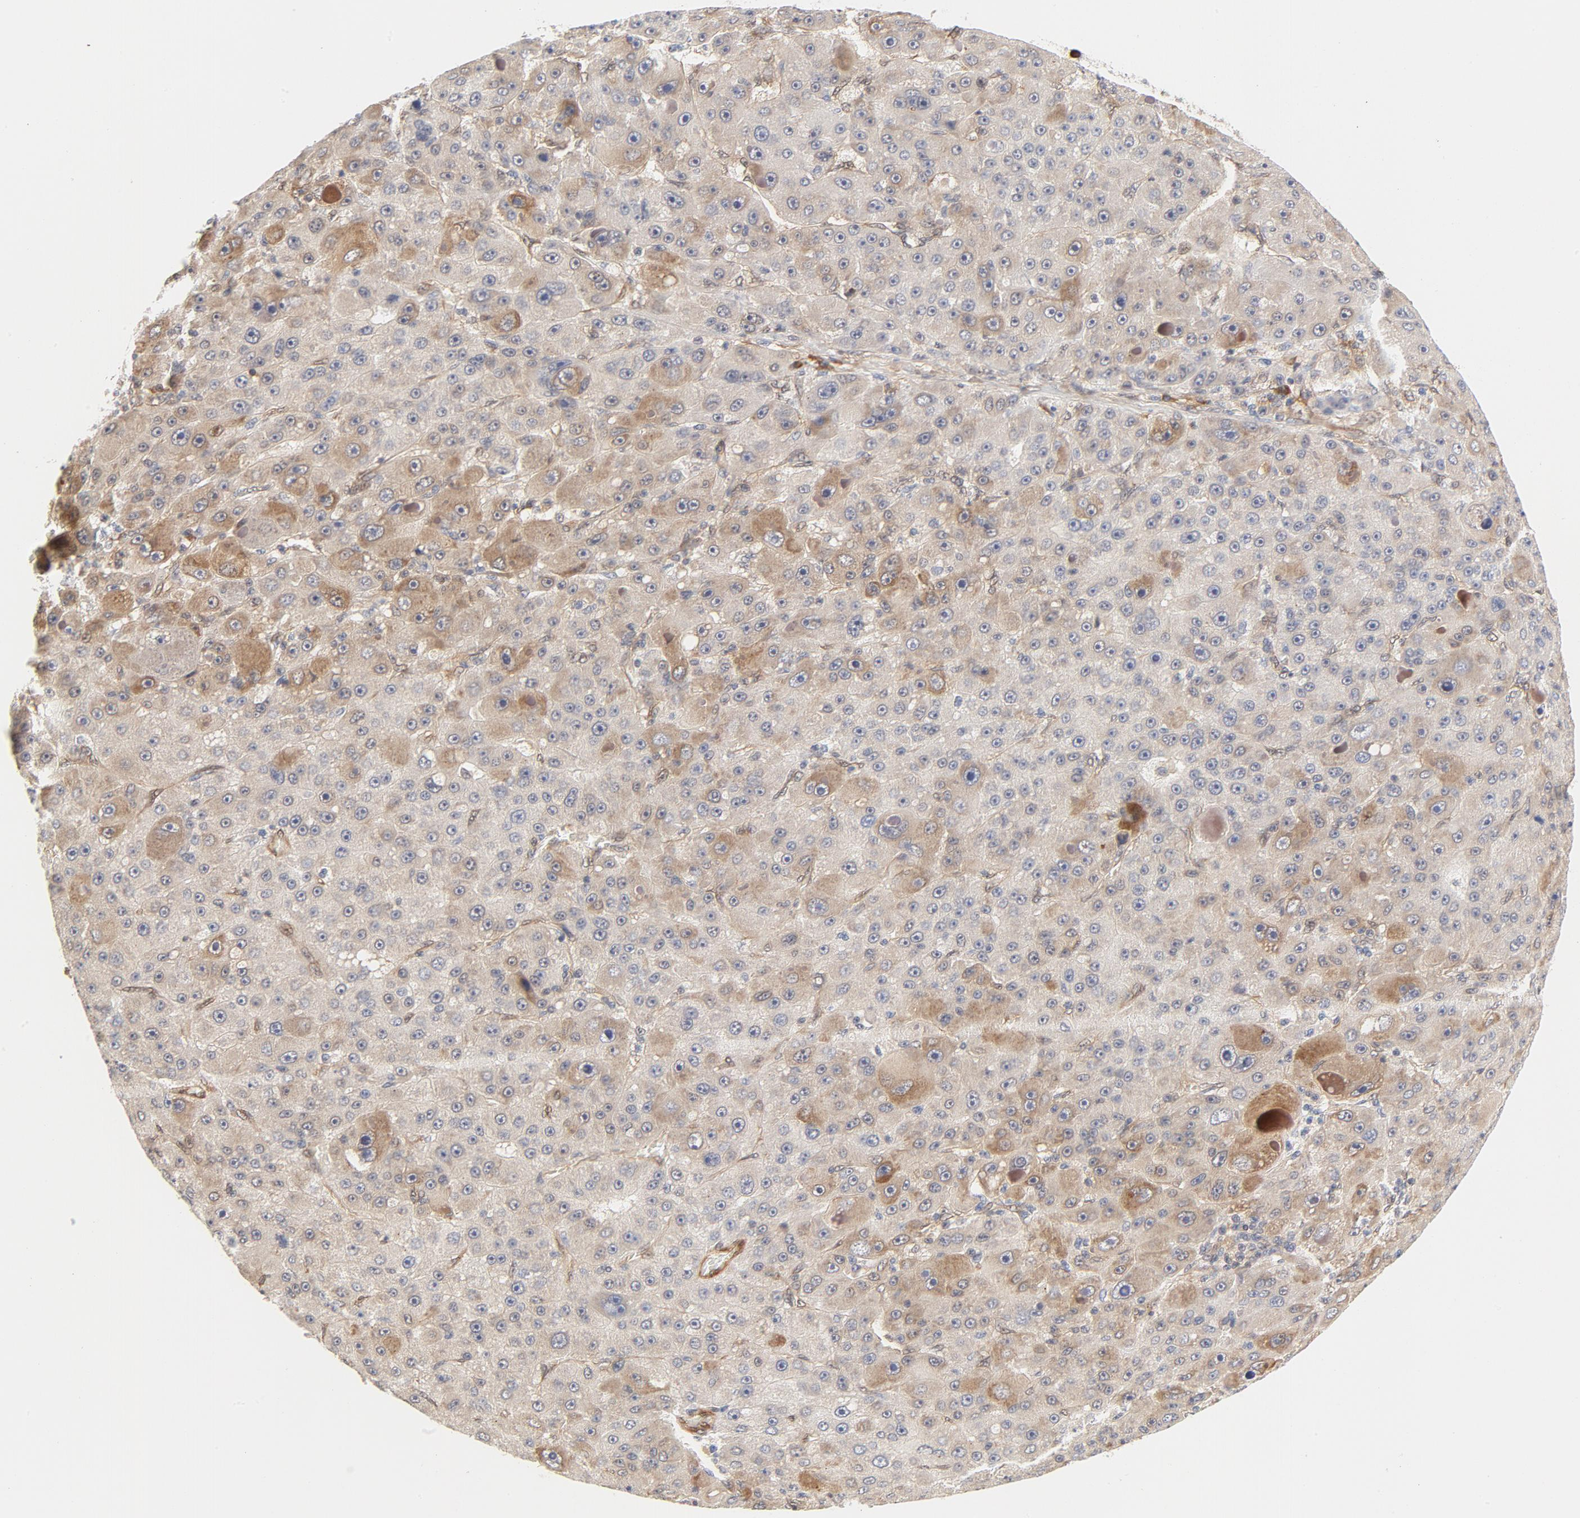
{"staining": {"intensity": "moderate", "quantity": ">75%", "location": "cytoplasmic/membranous"}, "tissue": "liver cancer", "cell_type": "Tumor cells", "image_type": "cancer", "snomed": [{"axis": "morphology", "description": "Carcinoma, Hepatocellular, NOS"}, {"axis": "topography", "description": "Liver"}], "caption": "This is an image of immunohistochemistry staining of liver cancer (hepatocellular carcinoma), which shows moderate positivity in the cytoplasmic/membranous of tumor cells.", "gene": "EIF4E", "patient": {"sex": "male", "age": 76}}